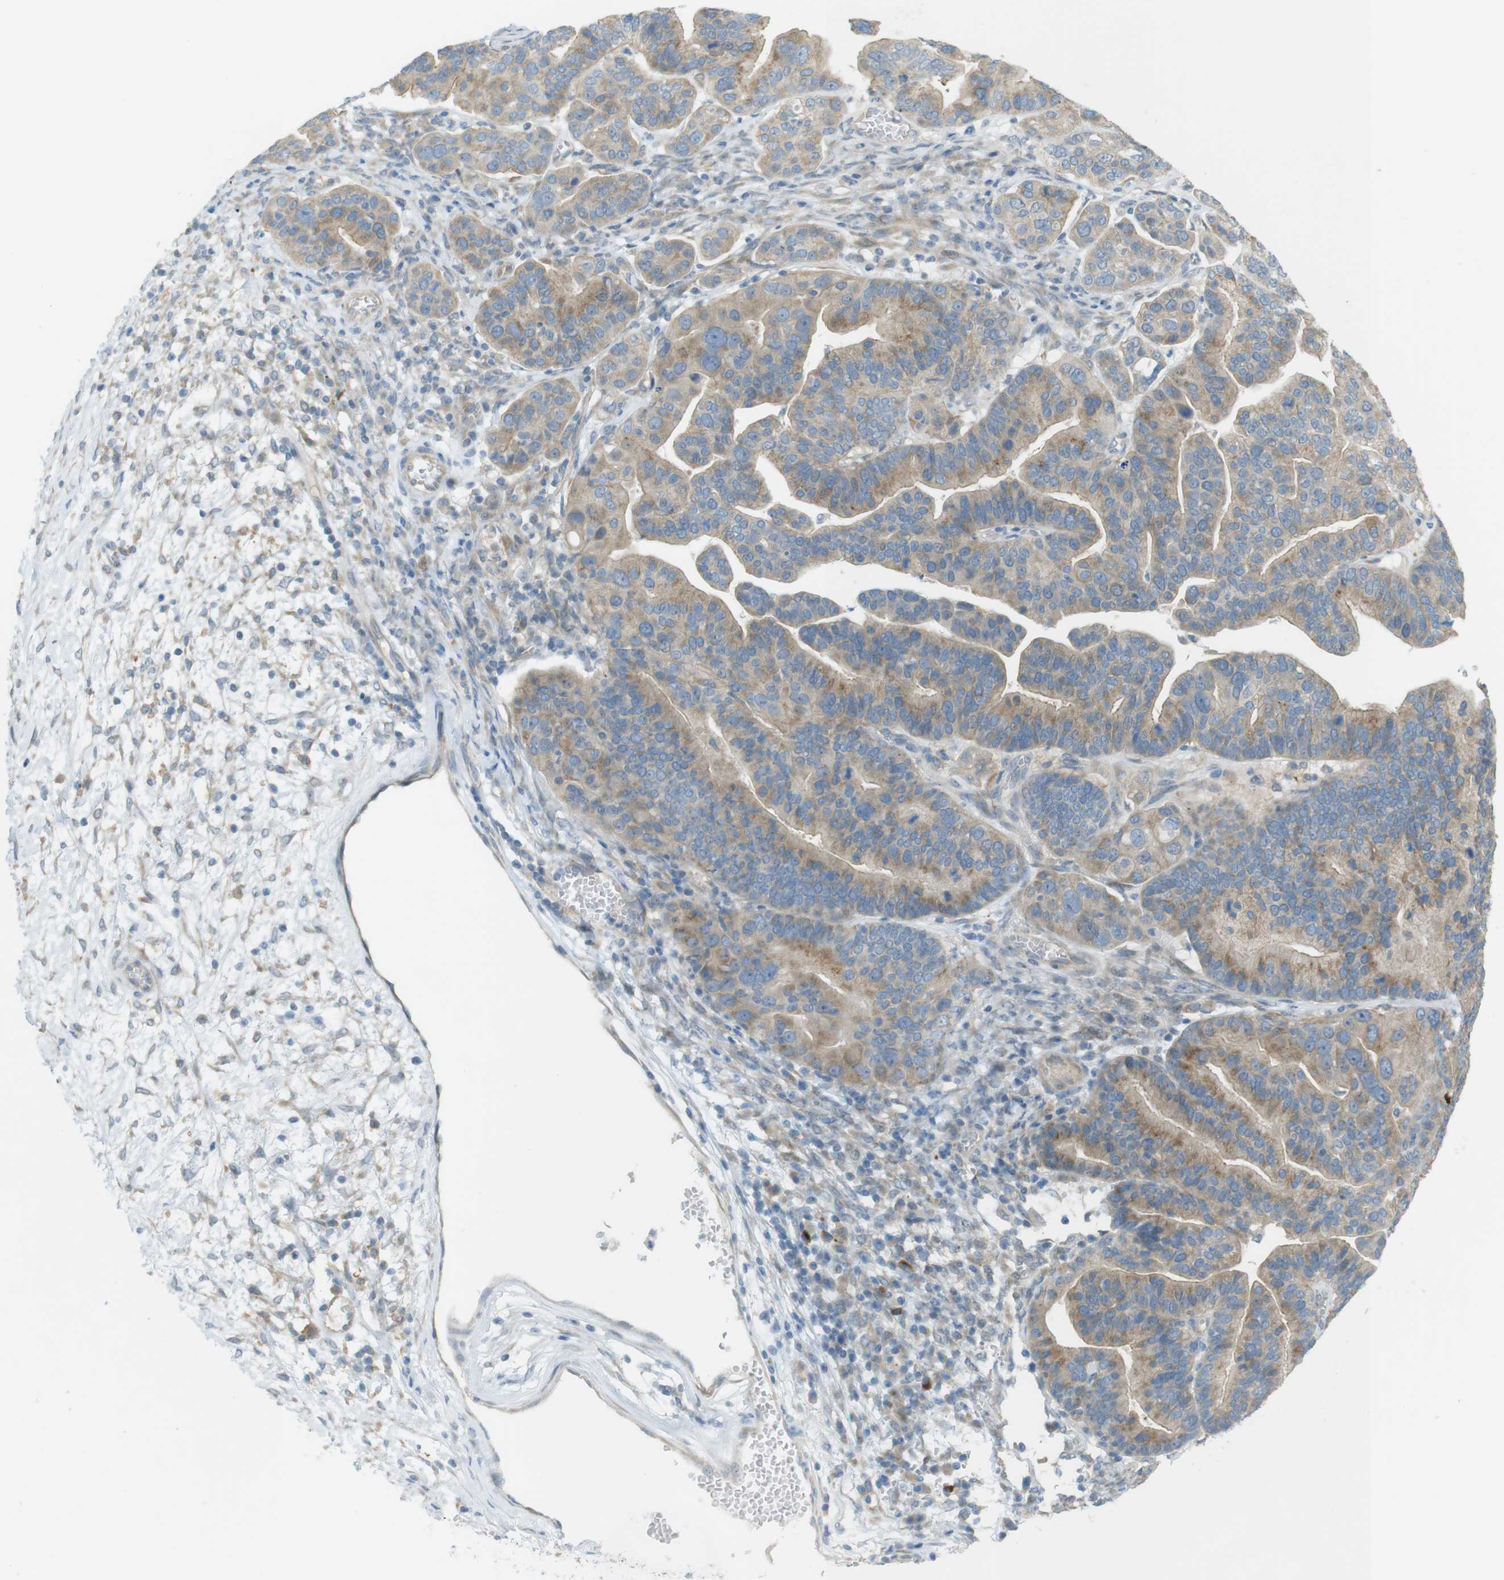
{"staining": {"intensity": "moderate", "quantity": "25%-75%", "location": "cytoplasmic/membranous"}, "tissue": "ovarian cancer", "cell_type": "Tumor cells", "image_type": "cancer", "snomed": [{"axis": "morphology", "description": "Cystadenocarcinoma, serous, NOS"}, {"axis": "topography", "description": "Ovary"}], "caption": "Immunohistochemistry staining of serous cystadenocarcinoma (ovarian), which reveals medium levels of moderate cytoplasmic/membranous staining in about 25%-75% of tumor cells indicating moderate cytoplasmic/membranous protein positivity. The staining was performed using DAB (brown) for protein detection and nuclei were counterstained in hematoxylin (blue).", "gene": "TMEM41B", "patient": {"sex": "female", "age": 56}}